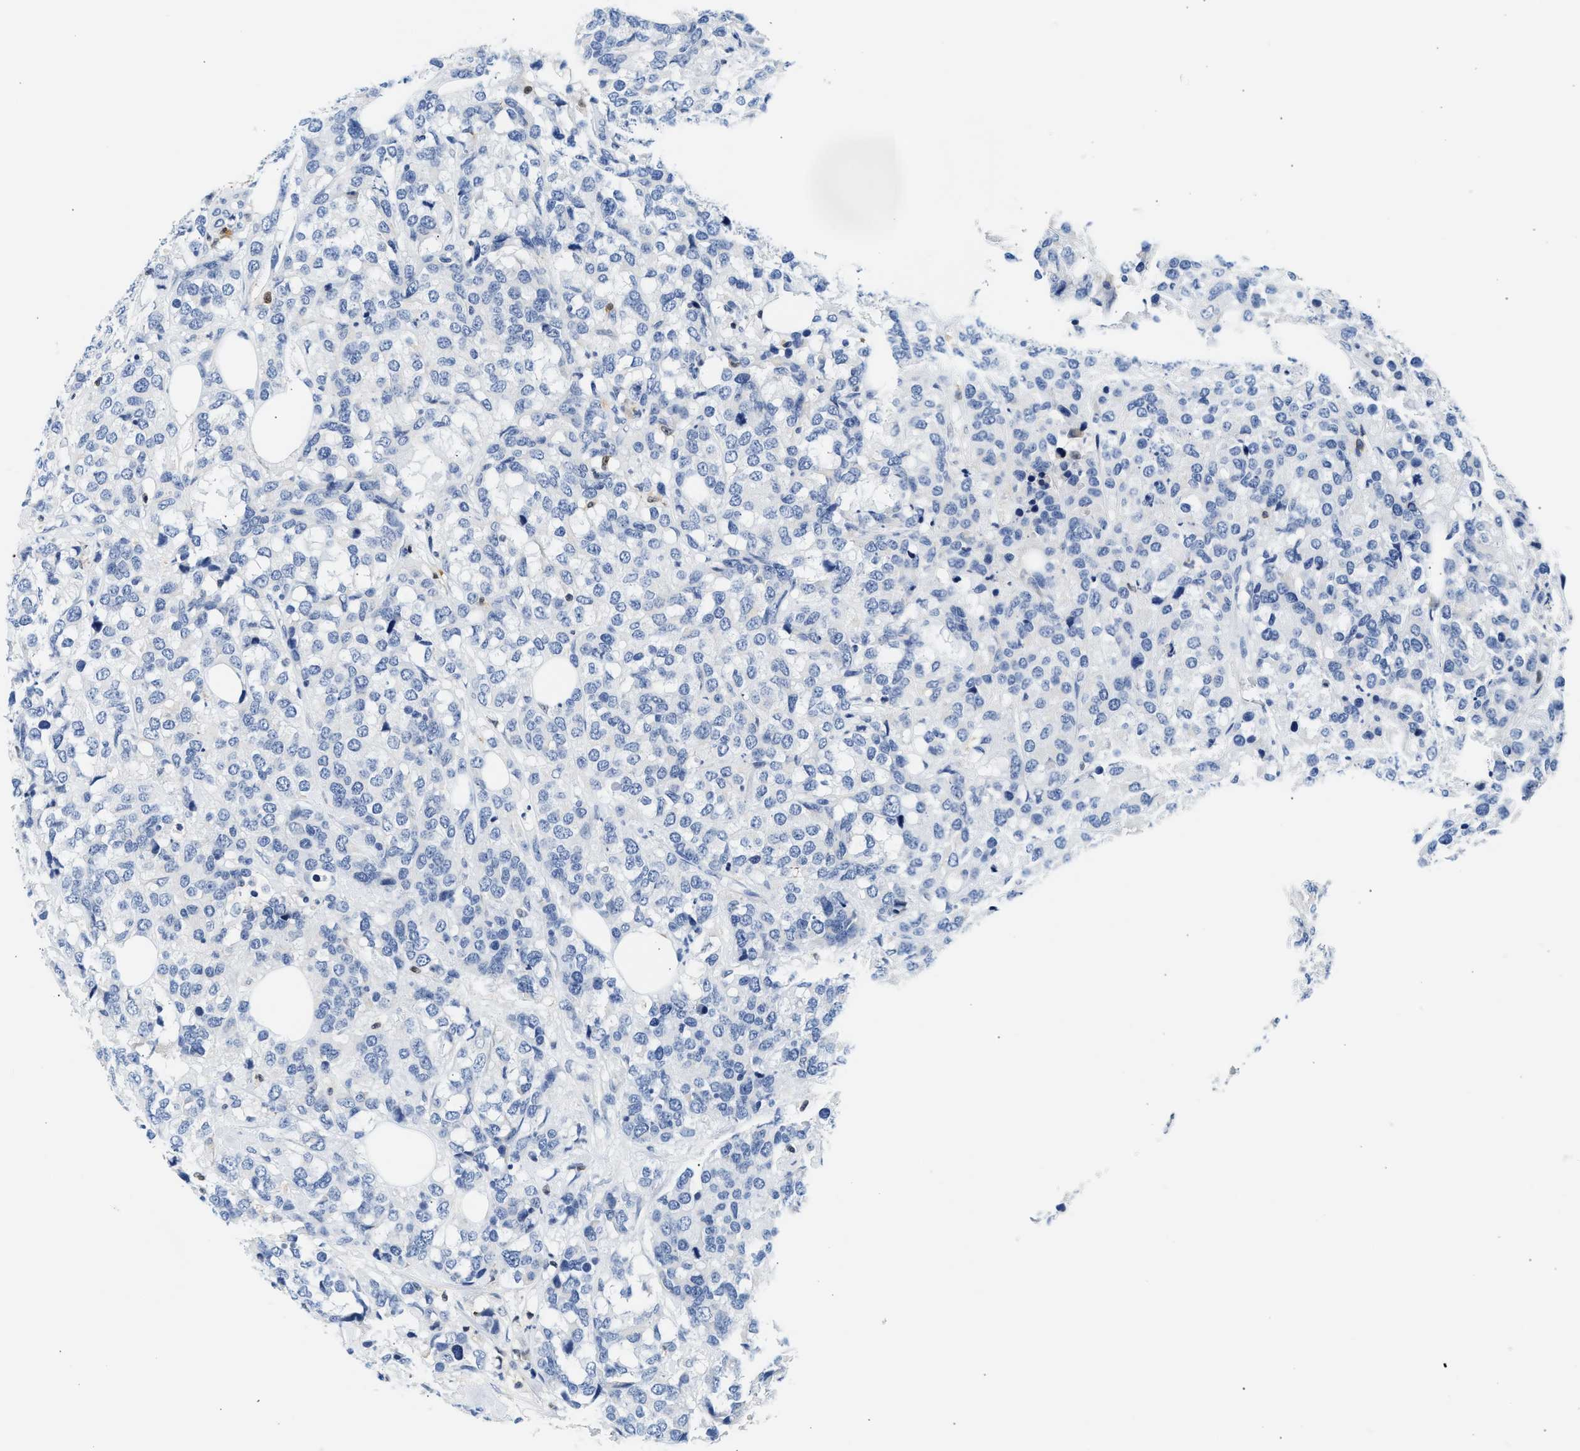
{"staining": {"intensity": "negative", "quantity": "none", "location": "none"}, "tissue": "breast cancer", "cell_type": "Tumor cells", "image_type": "cancer", "snomed": [{"axis": "morphology", "description": "Lobular carcinoma"}, {"axis": "topography", "description": "Breast"}], "caption": "The histopathology image exhibits no staining of tumor cells in breast cancer (lobular carcinoma).", "gene": "SLIT2", "patient": {"sex": "female", "age": 59}}